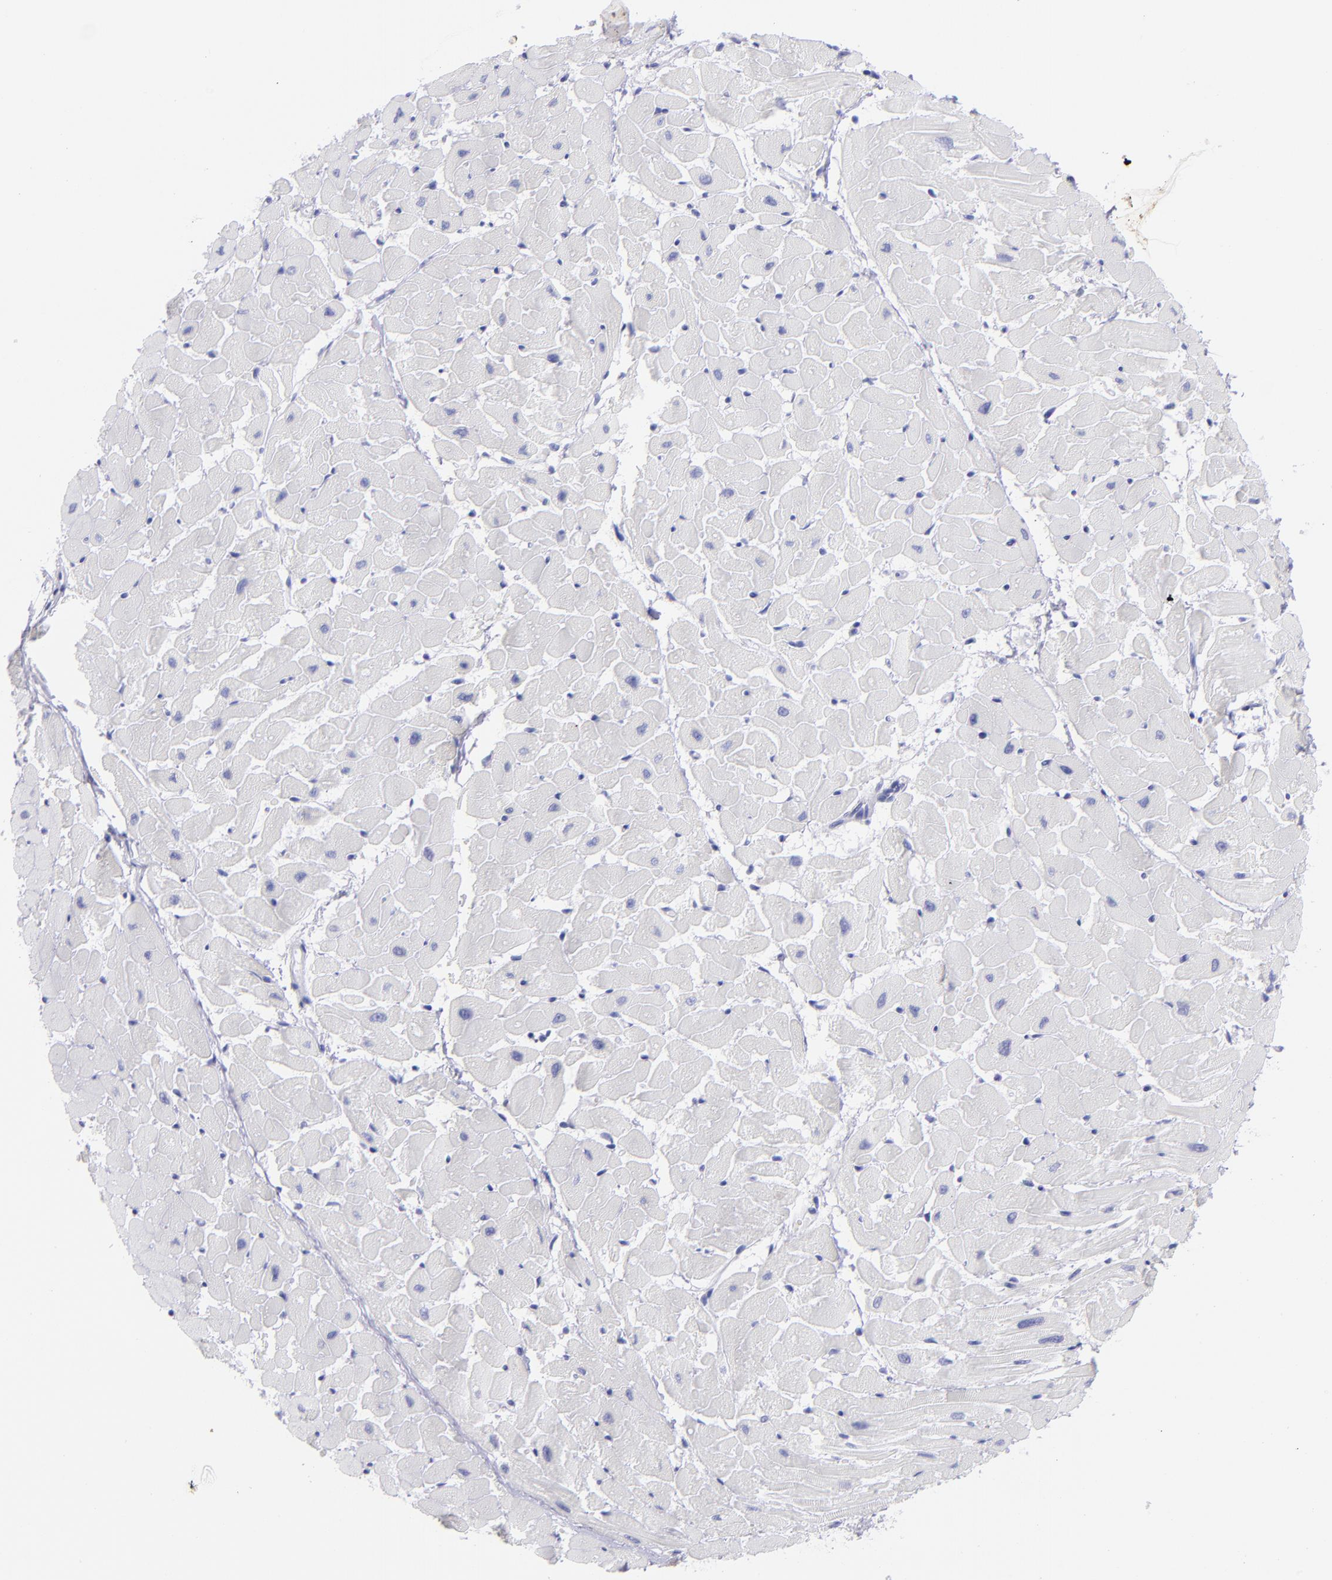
{"staining": {"intensity": "negative", "quantity": "none", "location": "none"}, "tissue": "heart muscle", "cell_type": "Cardiomyocytes", "image_type": "normal", "snomed": [{"axis": "morphology", "description": "Normal tissue, NOS"}, {"axis": "topography", "description": "Heart"}], "caption": "Photomicrograph shows no significant protein staining in cardiomyocytes of normal heart muscle. The staining was performed using DAB (3,3'-diaminobenzidine) to visualize the protein expression in brown, while the nuclei were stained in blue with hematoxylin (Magnification: 20x).", "gene": "PIP", "patient": {"sex": "female", "age": 19}}